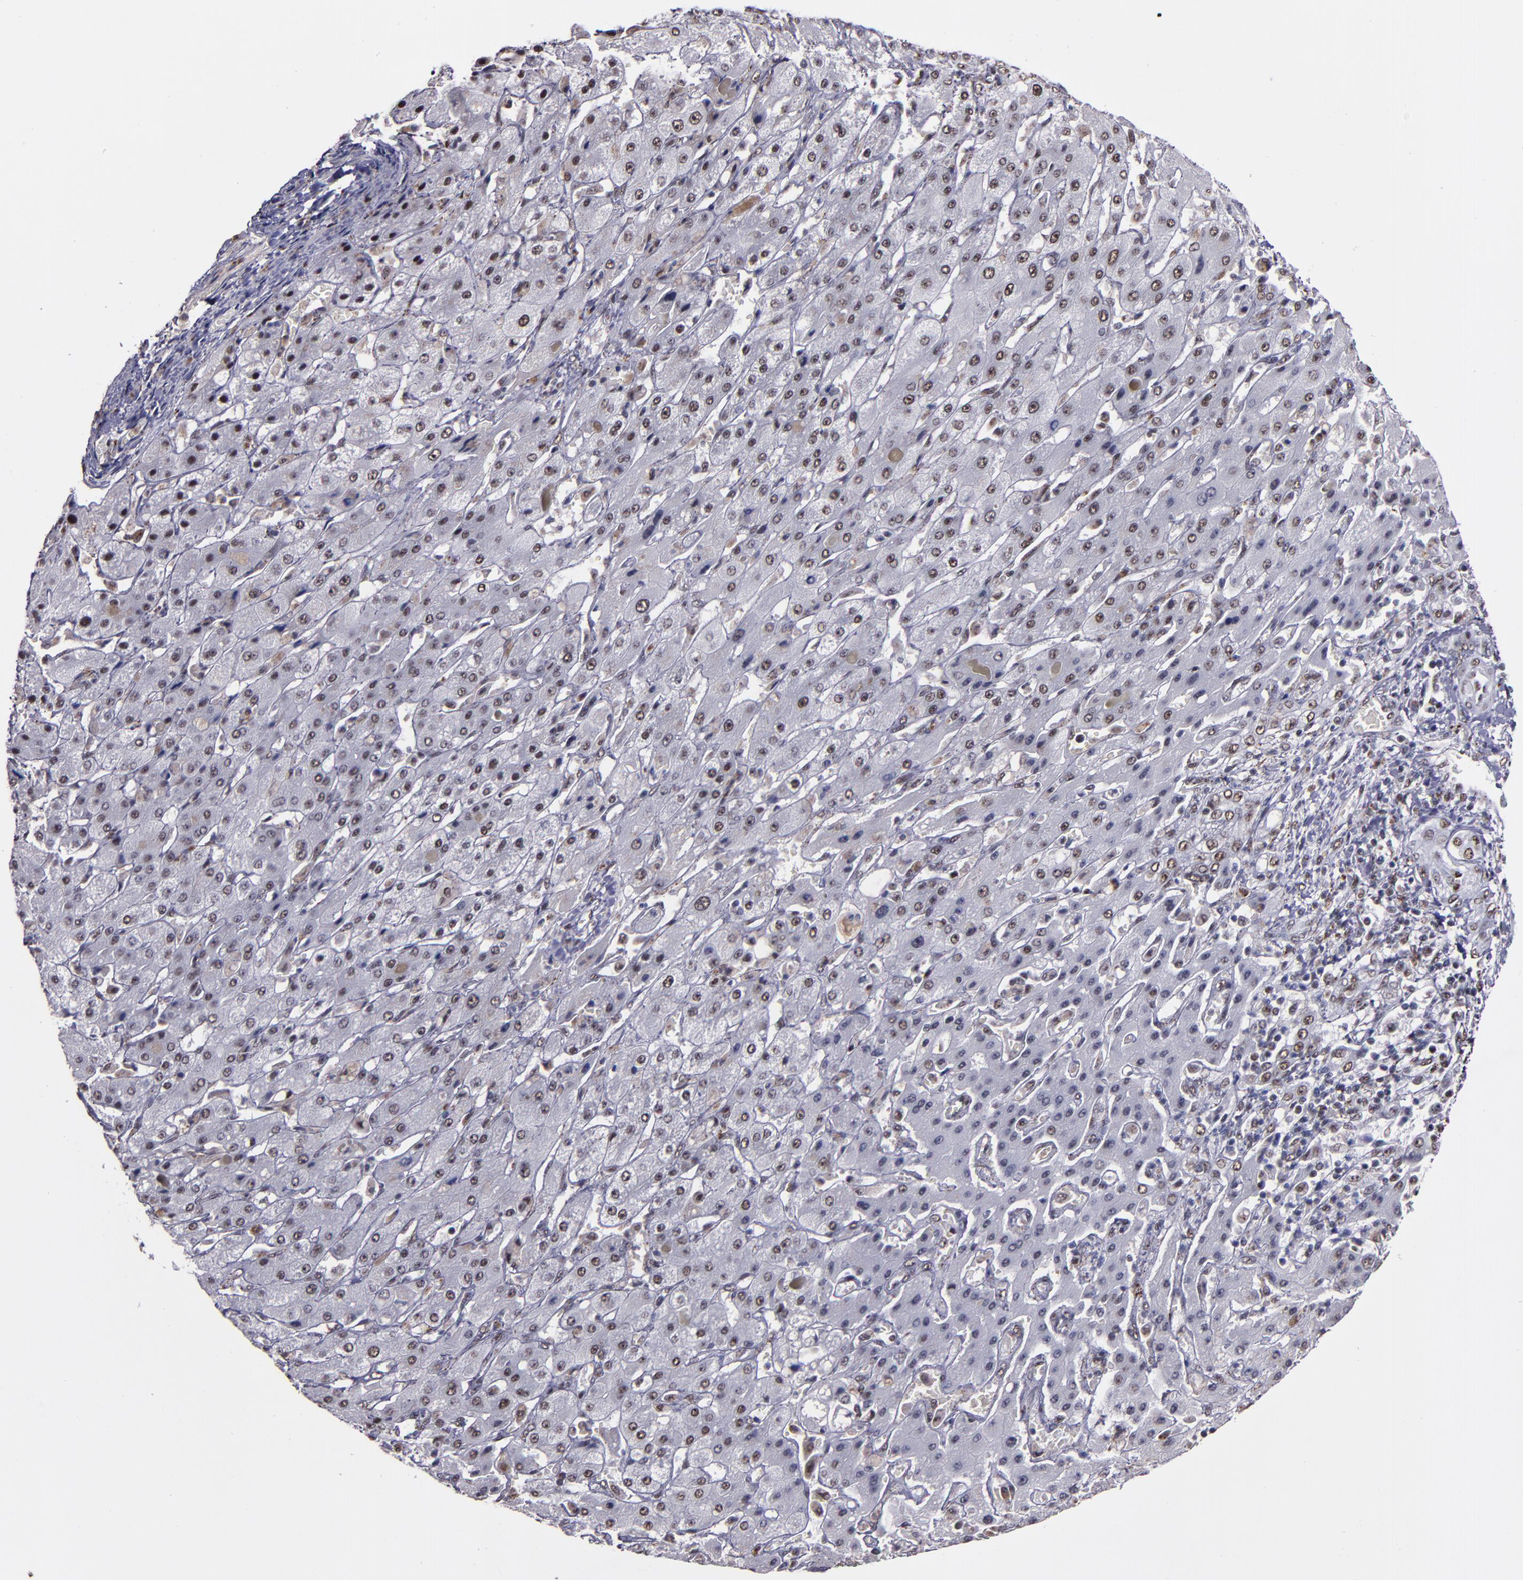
{"staining": {"intensity": "moderate", "quantity": "<25%", "location": "nuclear"}, "tissue": "liver cancer", "cell_type": "Tumor cells", "image_type": "cancer", "snomed": [{"axis": "morphology", "description": "Cholangiocarcinoma"}, {"axis": "topography", "description": "Liver"}], "caption": "Tumor cells show moderate nuclear staining in about <25% of cells in cholangiocarcinoma (liver).", "gene": "PPP4R3A", "patient": {"sex": "female", "age": 52}}